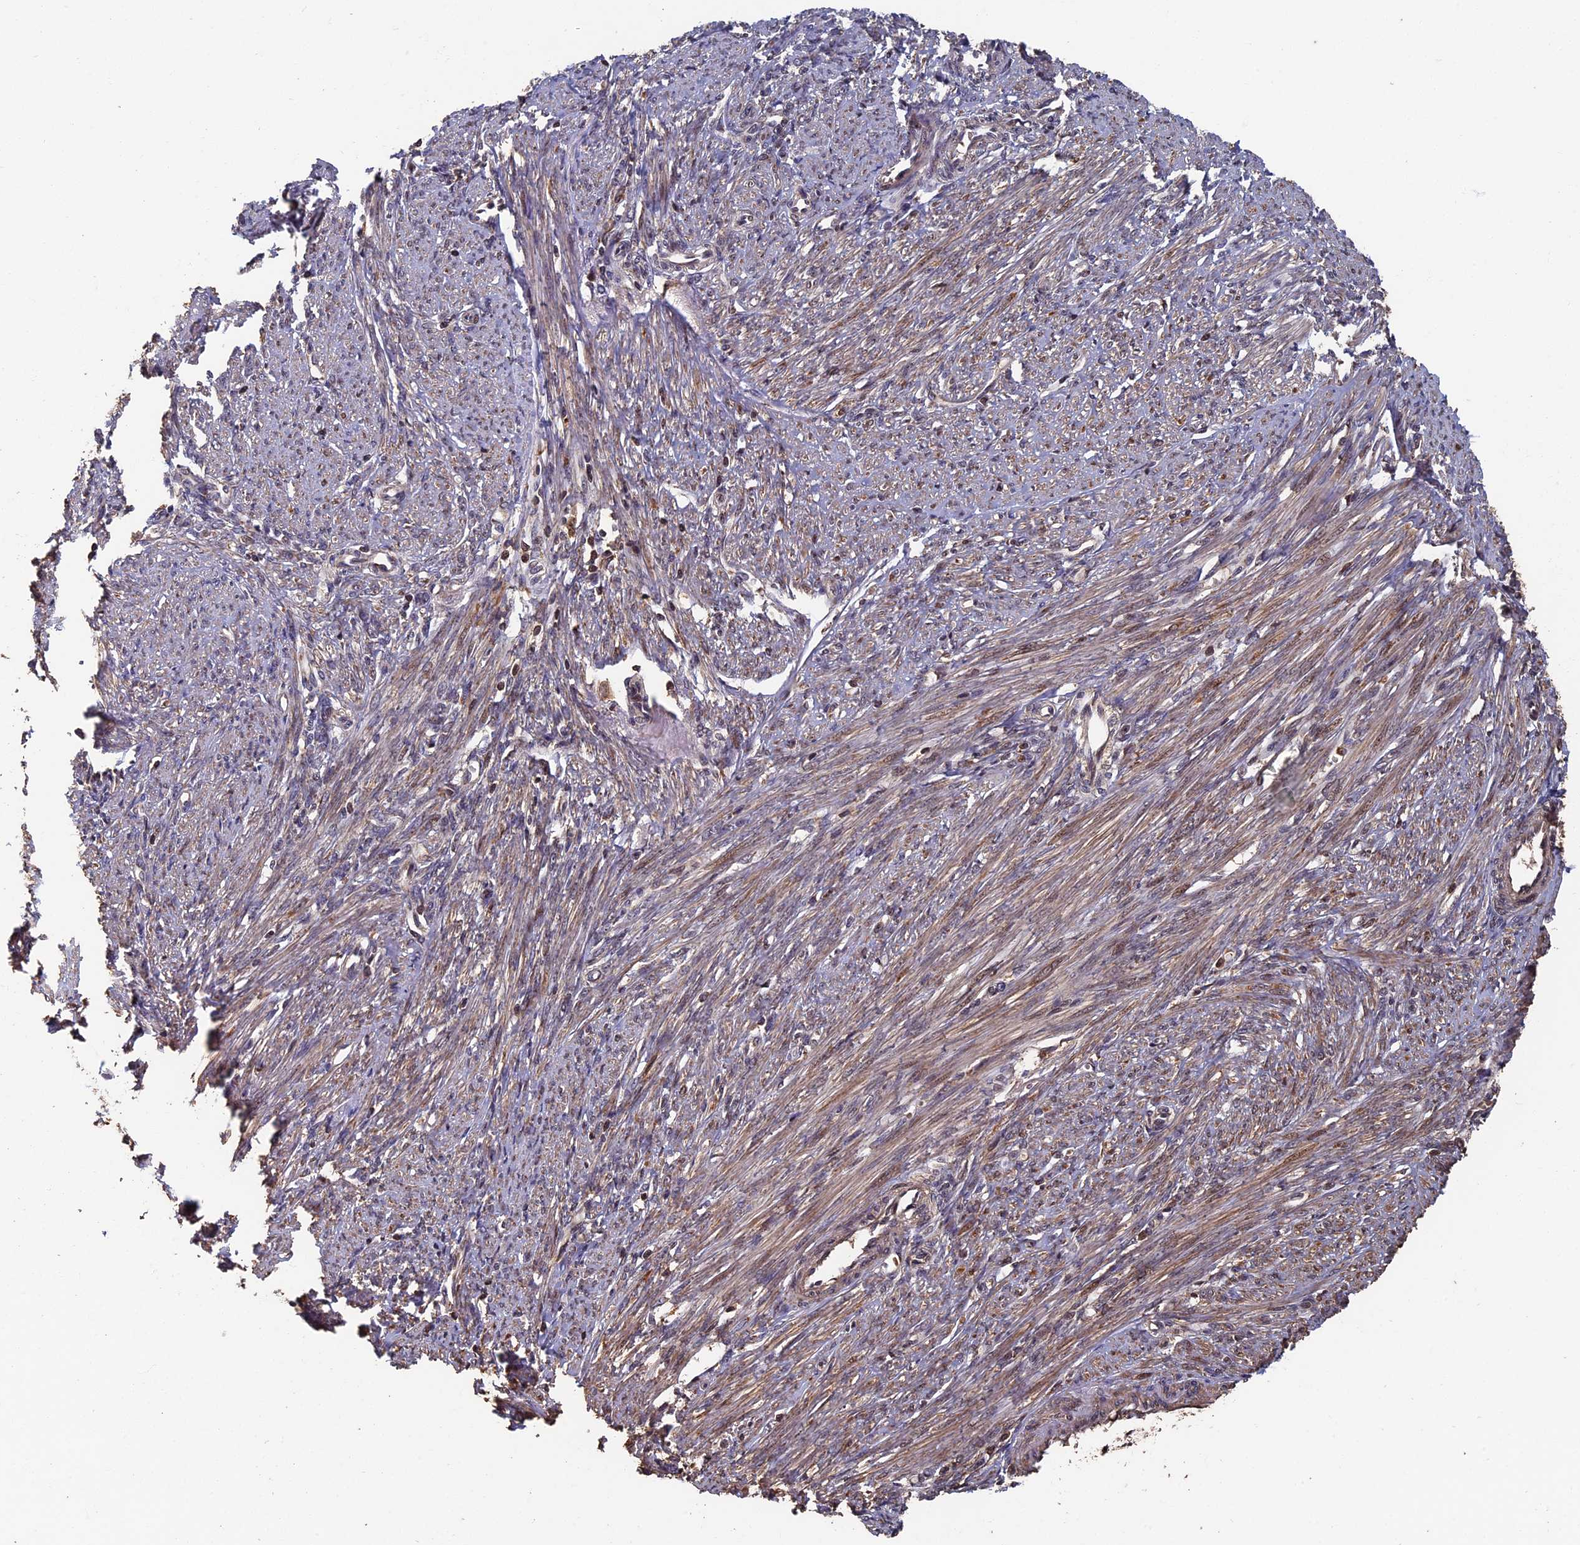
{"staining": {"intensity": "moderate", "quantity": ">75%", "location": "cytoplasmic/membranous"}, "tissue": "smooth muscle", "cell_type": "Smooth muscle cells", "image_type": "normal", "snomed": [{"axis": "morphology", "description": "Normal tissue, NOS"}, {"axis": "topography", "description": "Smooth muscle"}, {"axis": "topography", "description": "Uterus"}], "caption": "Smooth muscle cells show medium levels of moderate cytoplasmic/membranous expression in approximately >75% of cells in benign human smooth muscle.", "gene": "RASGRF1", "patient": {"sex": "female", "age": 59}}